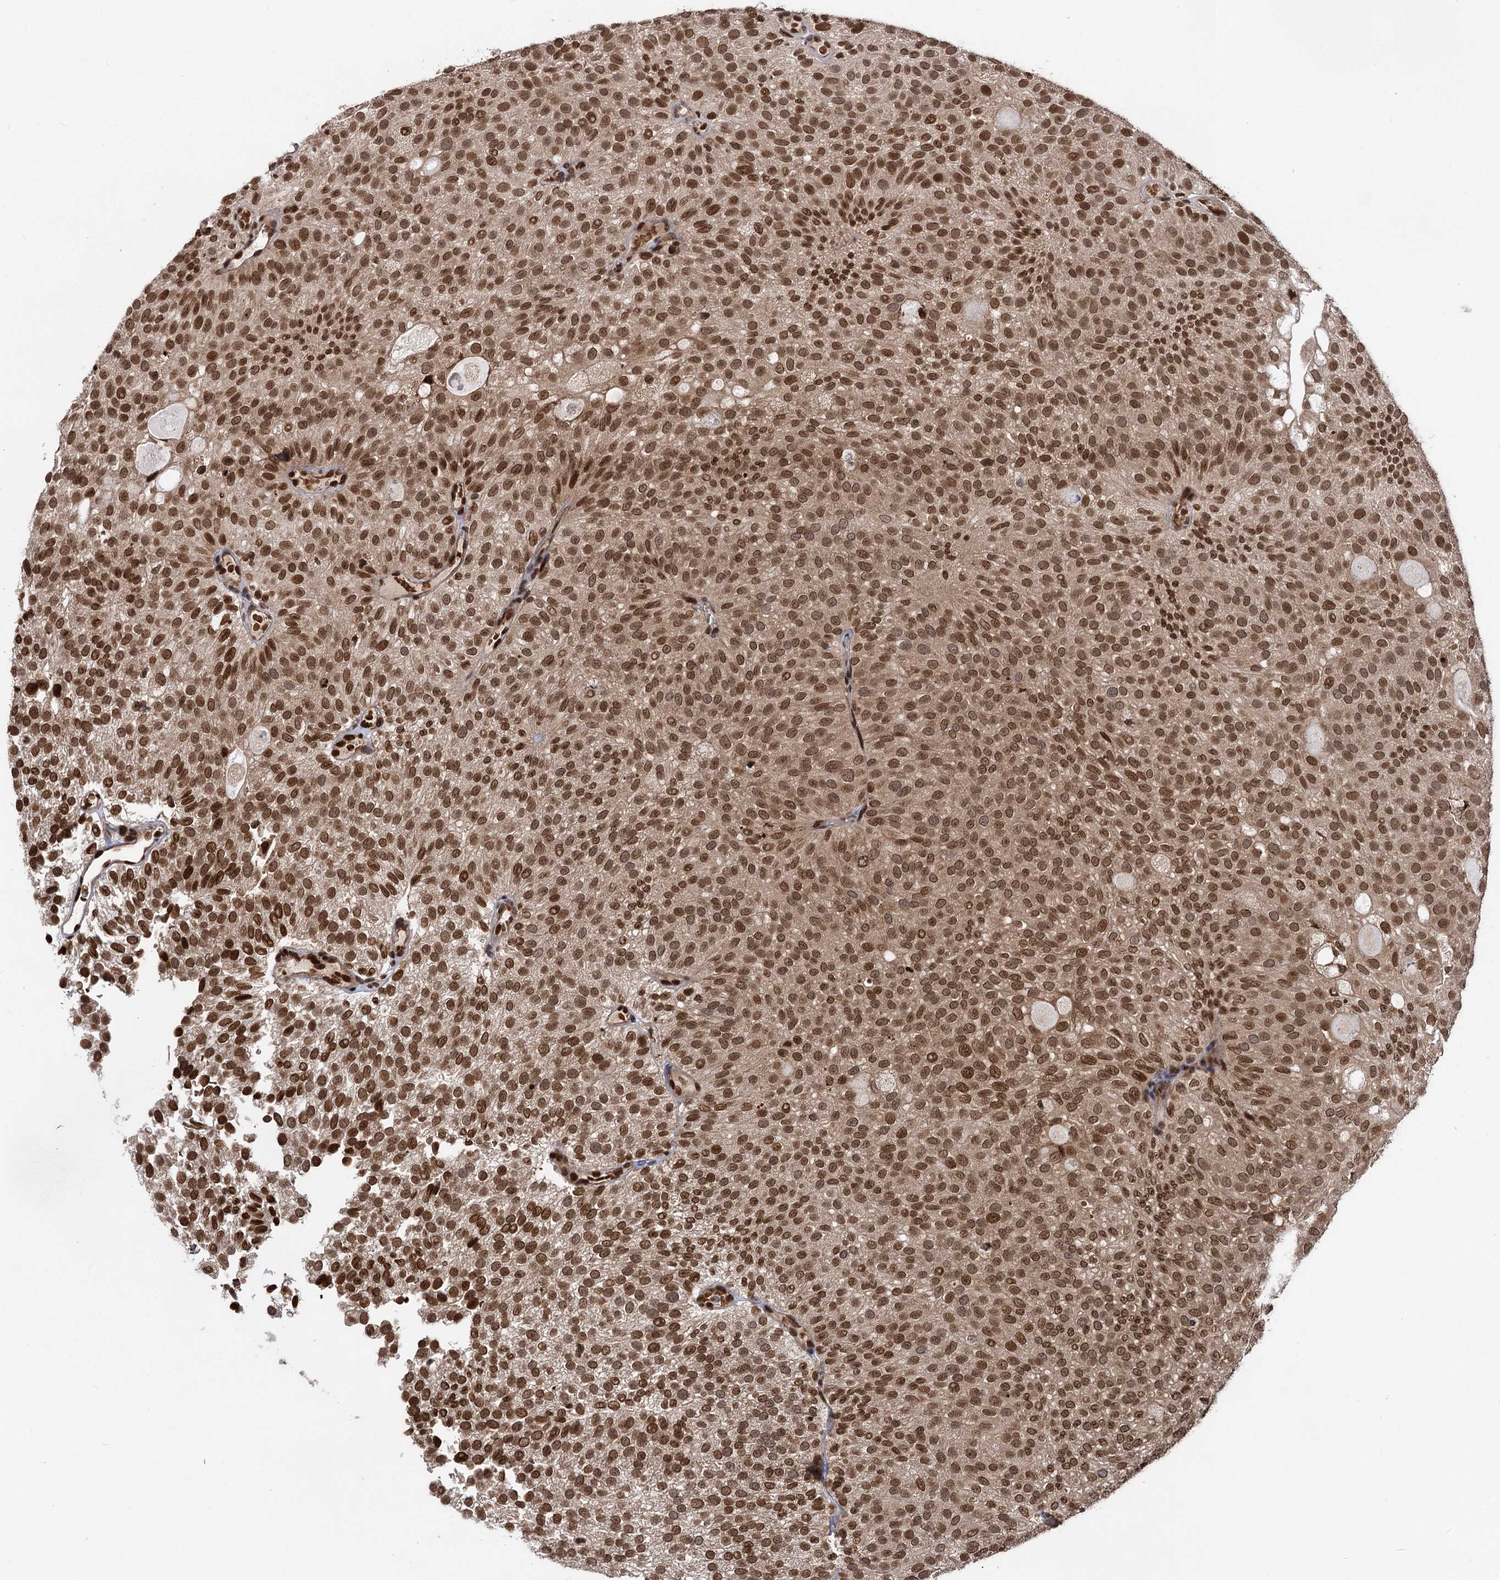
{"staining": {"intensity": "moderate", "quantity": ">75%", "location": "nuclear"}, "tissue": "urothelial cancer", "cell_type": "Tumor cells", "image_type": "cancer", "snomed": [{"axis": "morphology", "description": "Urothelial carcinoma, Low grade"}, {"axis": "topography", "description": "Urinary bladder"}], "caption": "This micrograph displays immunohistochemistry staining of urothelial cancer, with medium moderate nuclear staining in approximately >75% of tumor cells.", "gene": "MESD", "patient": {"sex": "male", "age": 78}}